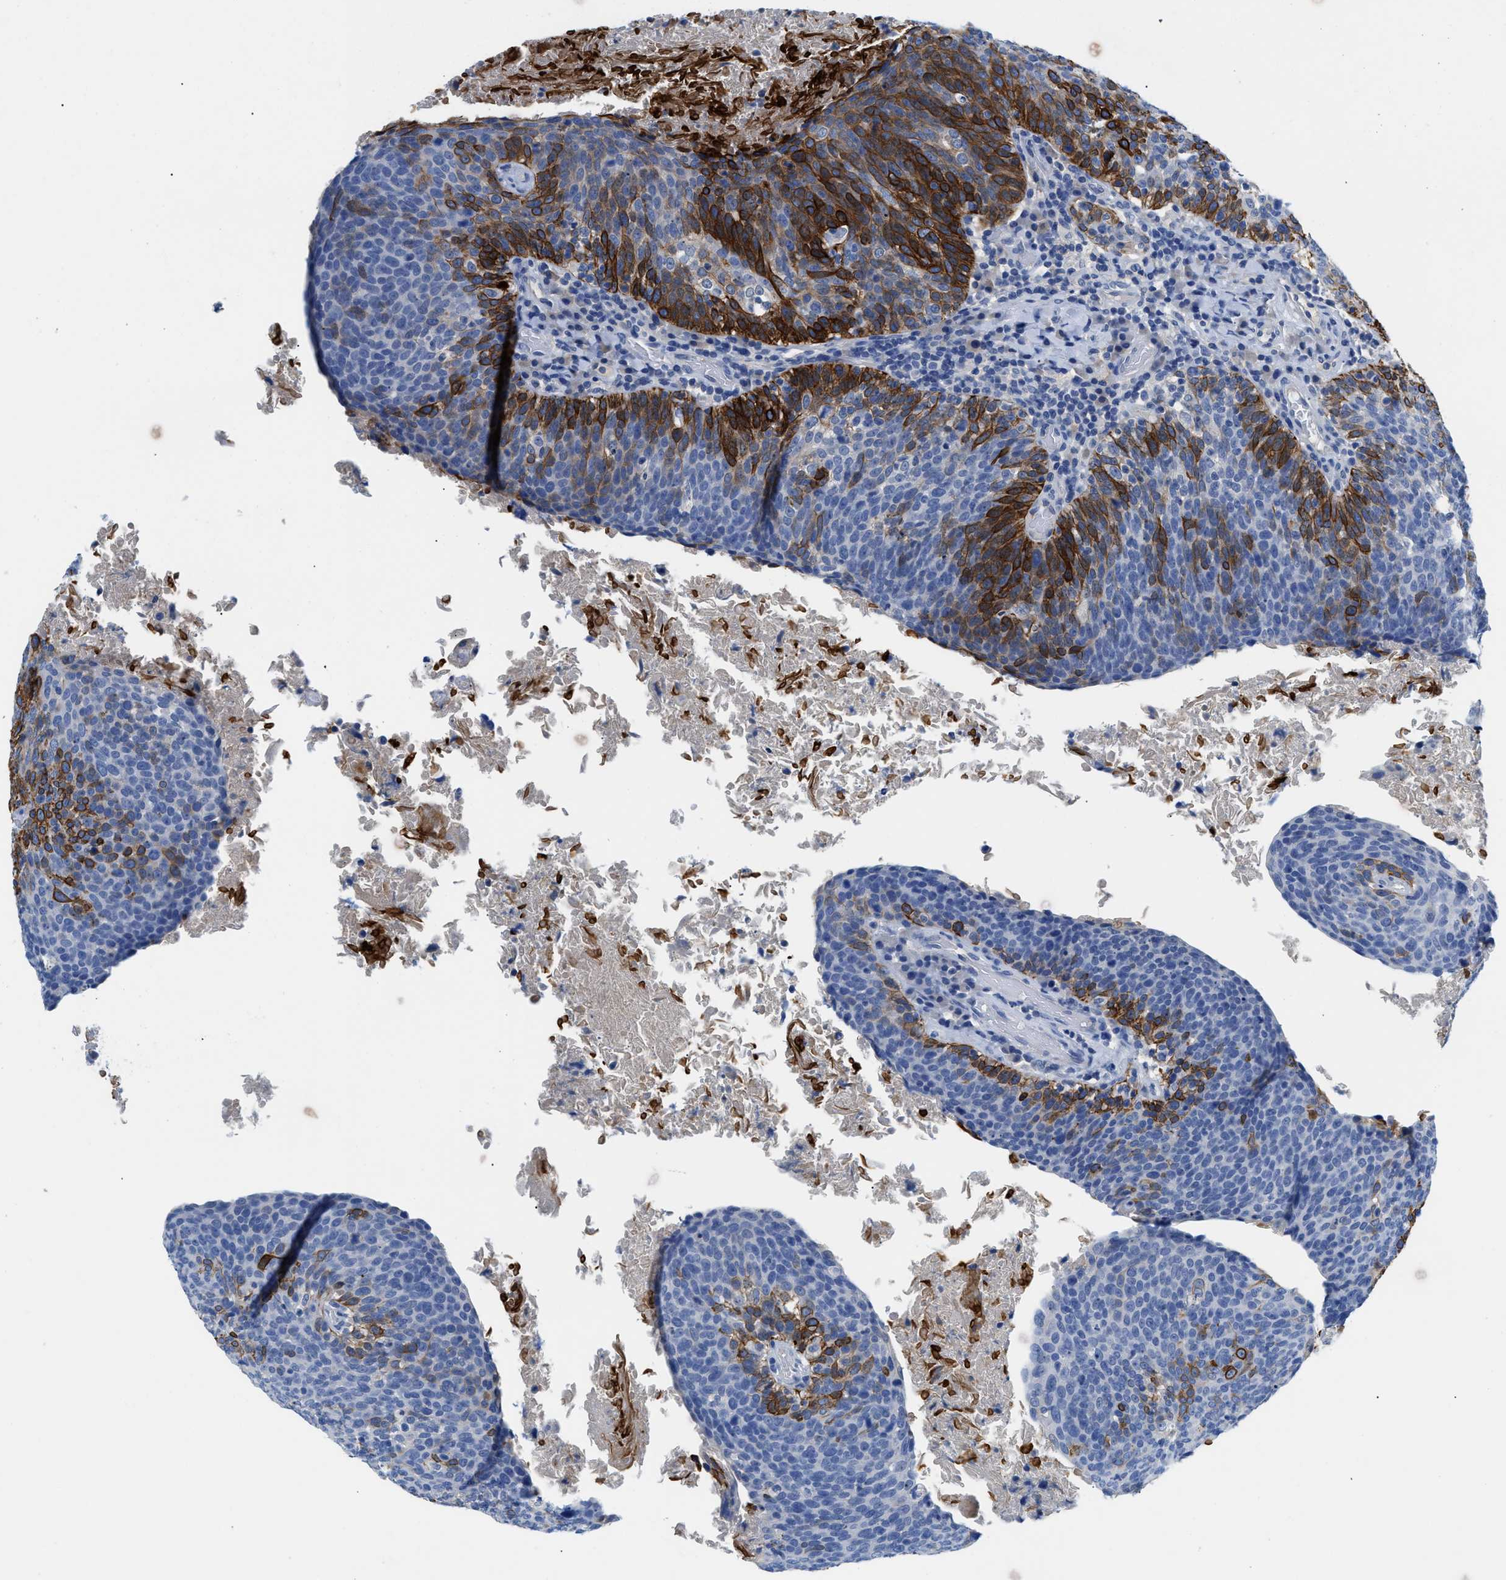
{"staining": {"intensity": "strong", "quantity": "<25%", "location": "cytoplasmic/membranous"}, "tissue": "head and neck cancer", "cell_type": "Tumor cells", "image_type": "cancer", "snomed": [{"axis": "morphology", "description": "Squamous cell carcinoma, NOS"}, {"axis": "morphology", "description": "Squamous cell carcinoma, metastatic, NOS"}, {"axis": "topography", "description": "Lymph node"}, {"axis": "topography", "description": "Head-Neck"}], "caption": "DAB (3,3'-diaminobenzidine) immunohistochemical staining of human head and neck squamous cell carcinoma shows strong cytoplasmic/membranous protein expression in about <25% of tumor cells.", "gene": "SLC10A6", "patient": {"sex": "male", "age": 62}}